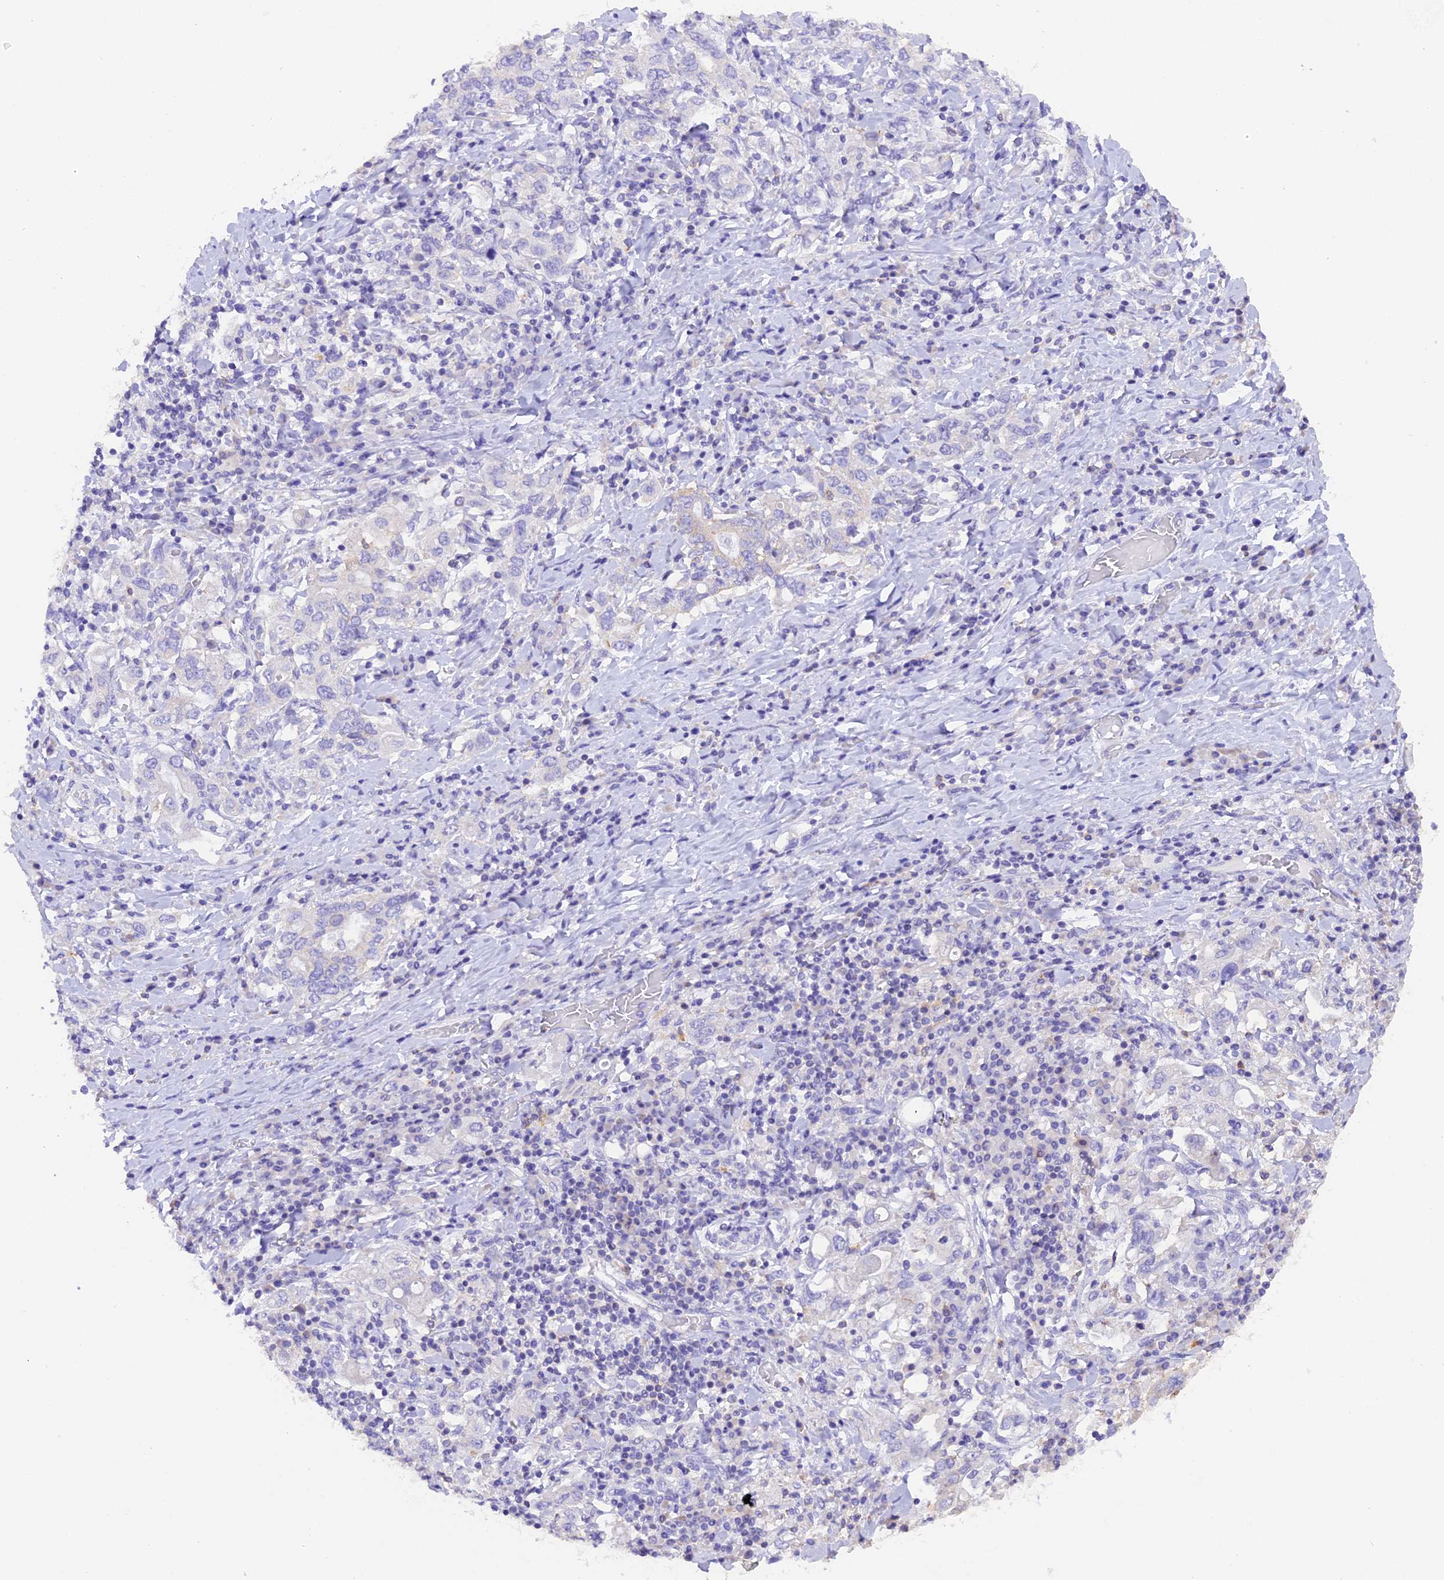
{"staining": {"intensity": "negative", "quantity": "none", "location": "none"}, "tissue": "stomach cancer", "cell_type": "Tumor cells", "image_type": "cancer", "snomed": [{"axis": "morphology", "description": "Adenocarcinoma, NOS"}, {"axis": "topography", "description": "Stomach, upper"}, {"axis": "topography", "description": "Stomach"}], "caption": "Adenocarcinoma (stomach) was stained to show a protein in brown. There is no significant staining in tumor cells.", "gene": "COL6A5", "patient": {"sex": "male", "age": 62}}